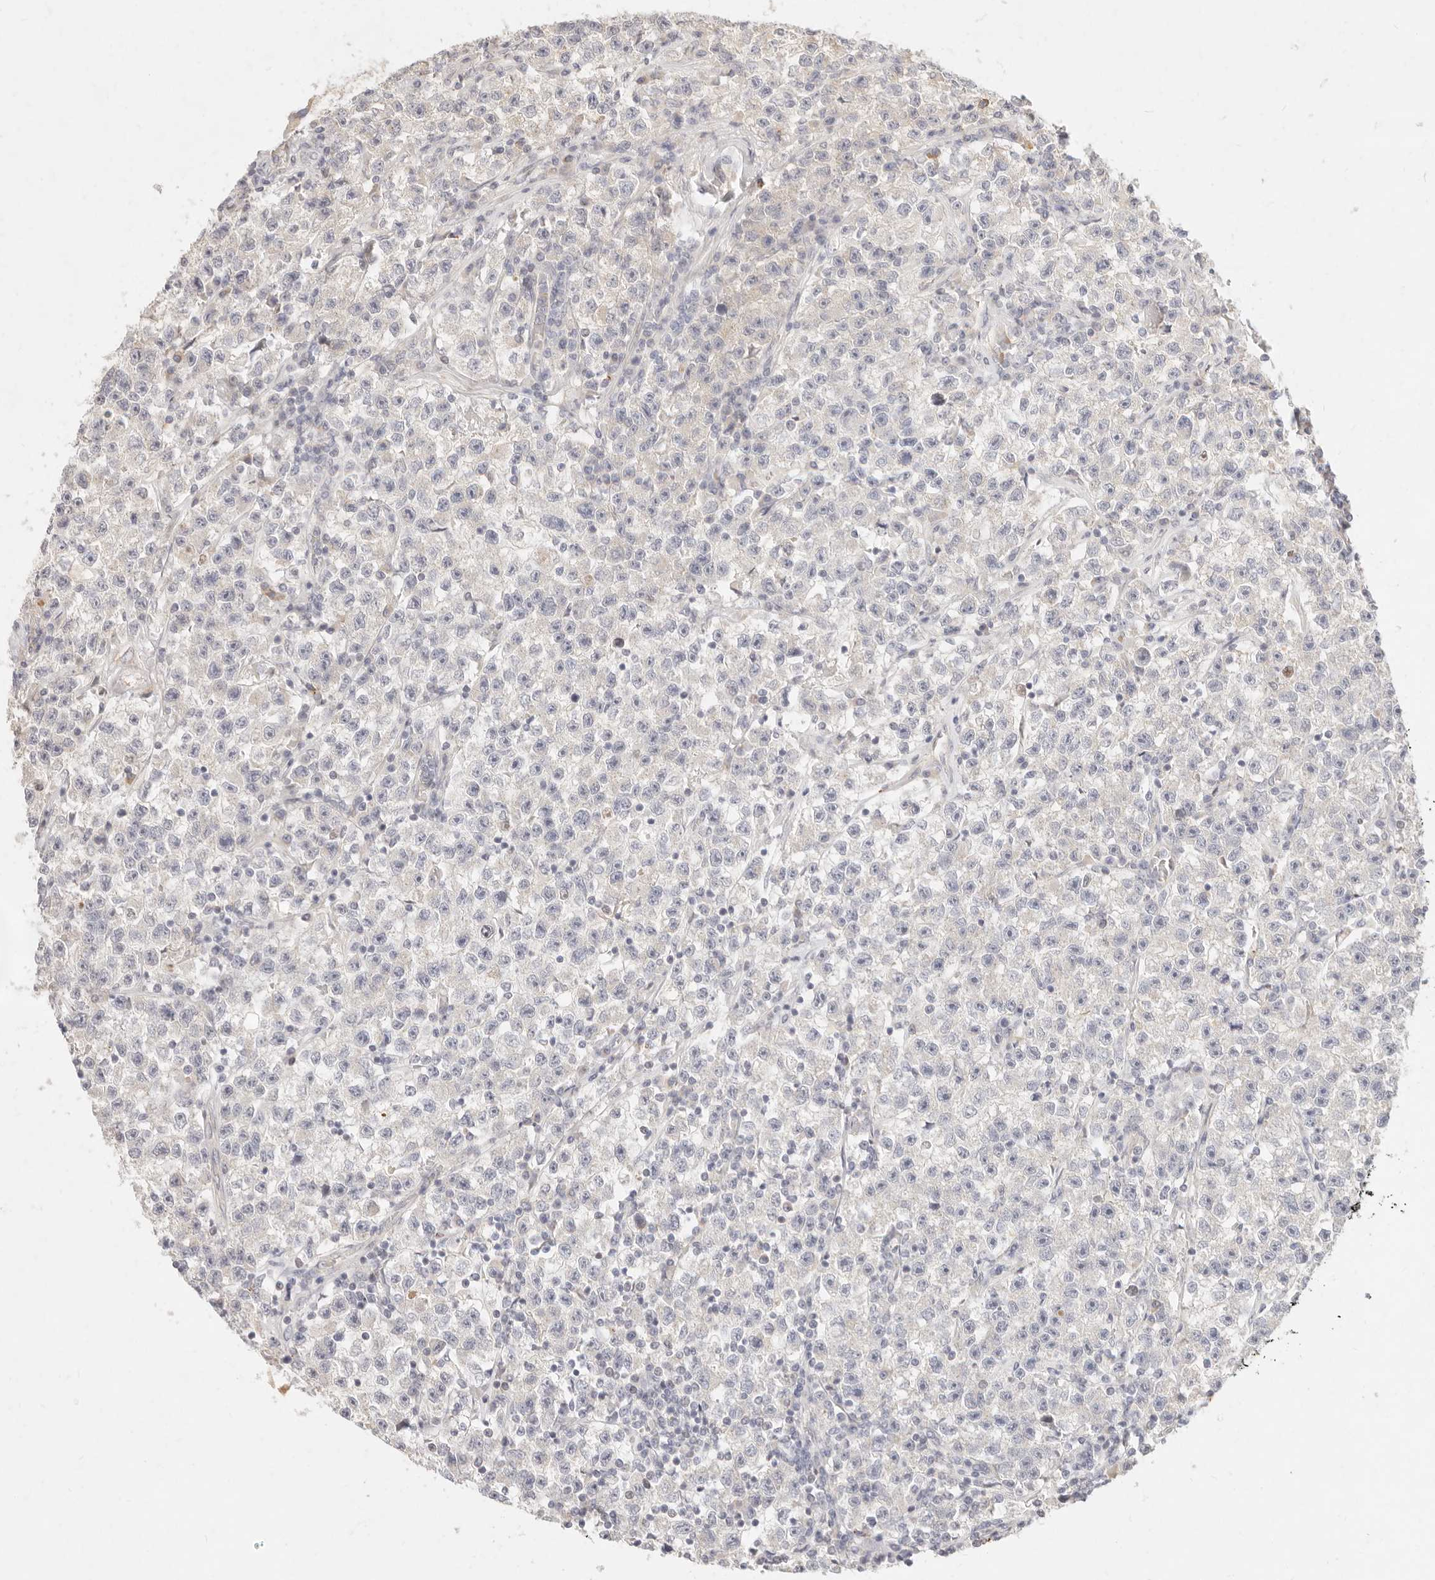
{"staining": {"intensity": "negative", "quantity": "none", "location": "none"}, "tissue": "testis cancer", "cell_type": "Tumor cells", "image_type": "cancer", "snomed": [{"axis": "morphology", "description": "Seminoma, NOS"}, {"axis": "topography", "description": "Testis"}], "caption": "An IHC image of testis cancer (seminoma) is shown. There is no staining in tumor cells of testis cancer (seminoma).", "gene": "ASCL3", "patient": {"sex": "male", "age": 22}}